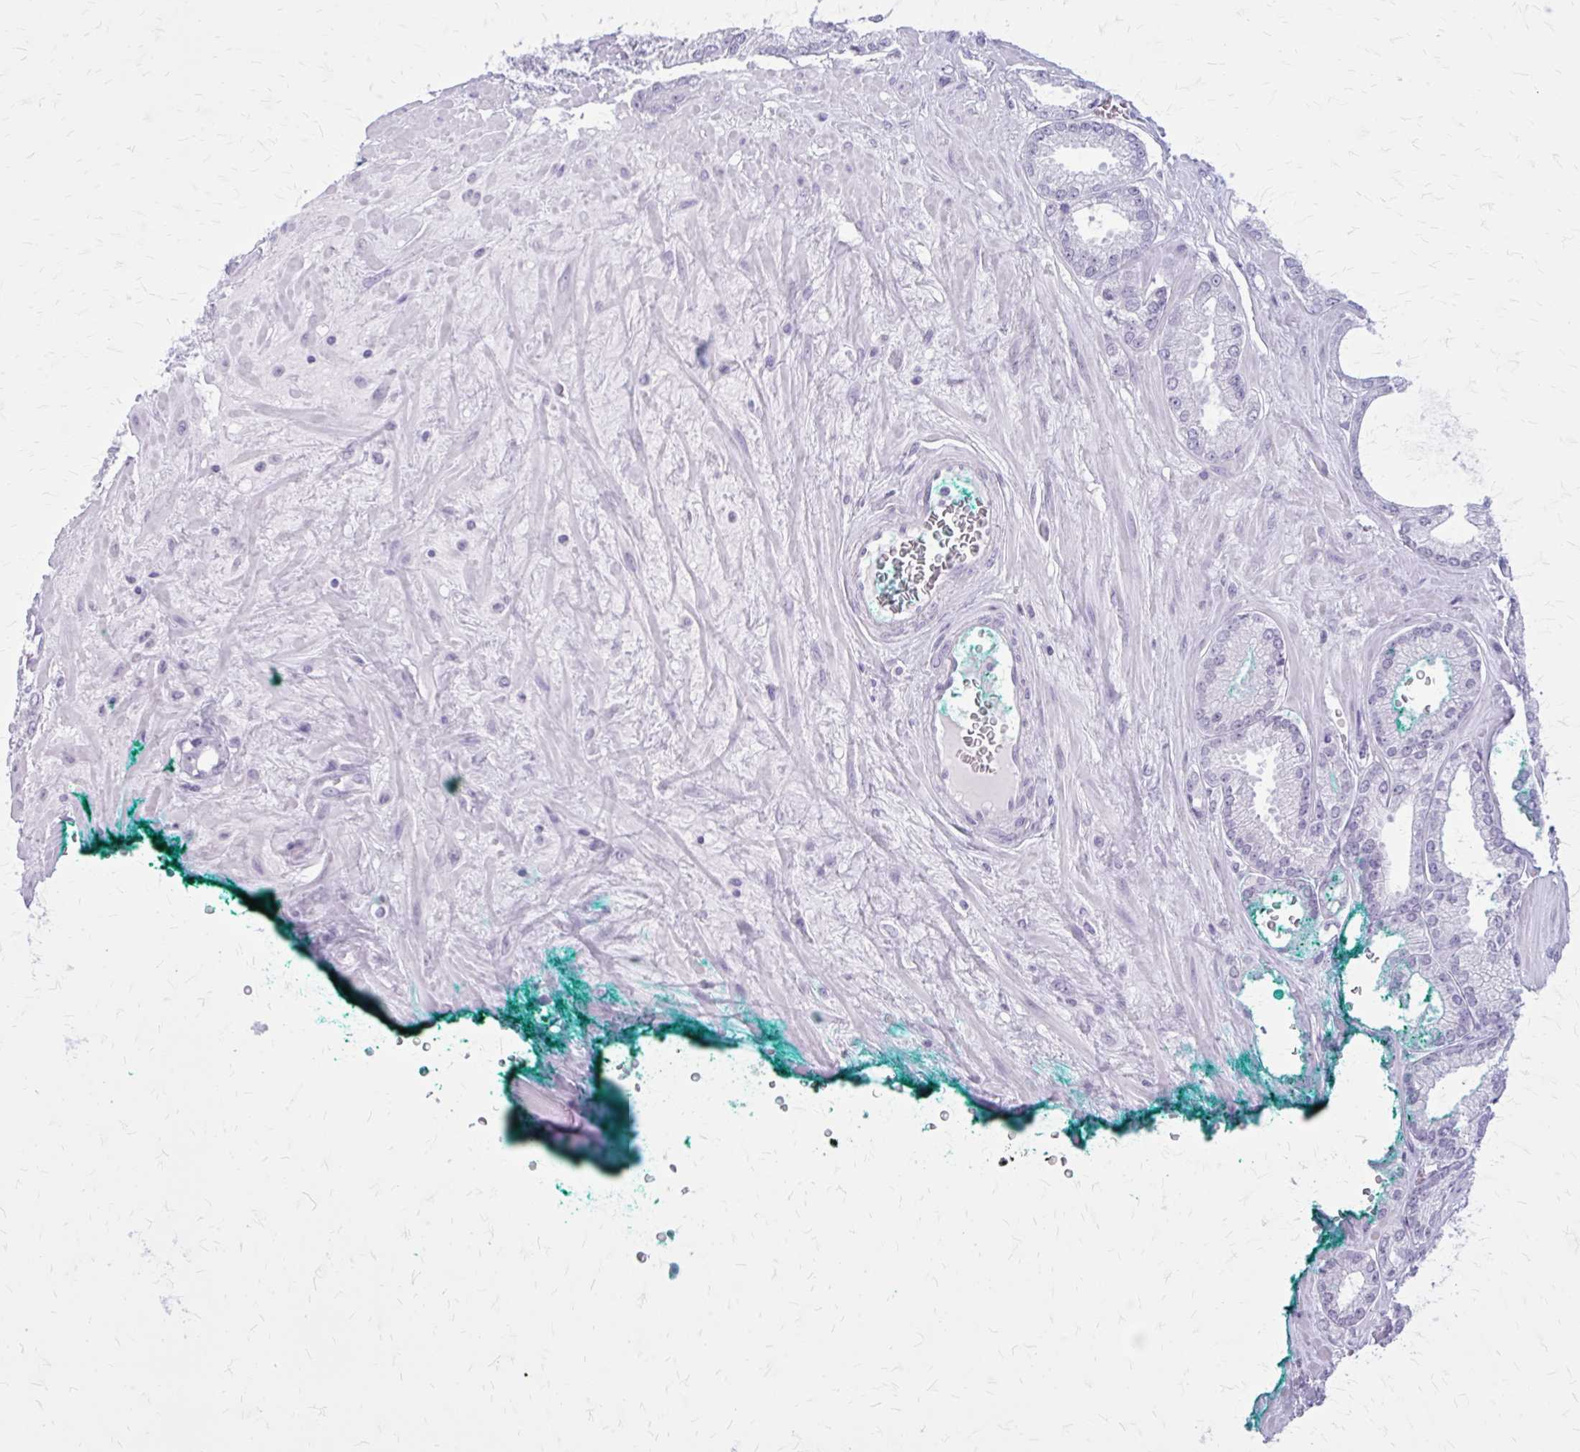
{"staining": {"intensity": "negative", "quantity": "none", "location": "none"}, "tissue": "prostate cancer", "cell_type": "Tumor cells", "image_type": "cancer", "snomed": [{"axis": "morphology", "description": "Adenocarcinoma, High grade"}, {"axis": "topography", "description": "Prostate"}], "caption": "High power microscopy photomicrograph of an immunohistochemistry image of prostate high-grade adenocarcinoma, revealing no significant expression in tumor cells. Nuclei are stained in blue.", "gene": "GAD1", "patient": {"sex": "male", "age": 68}}